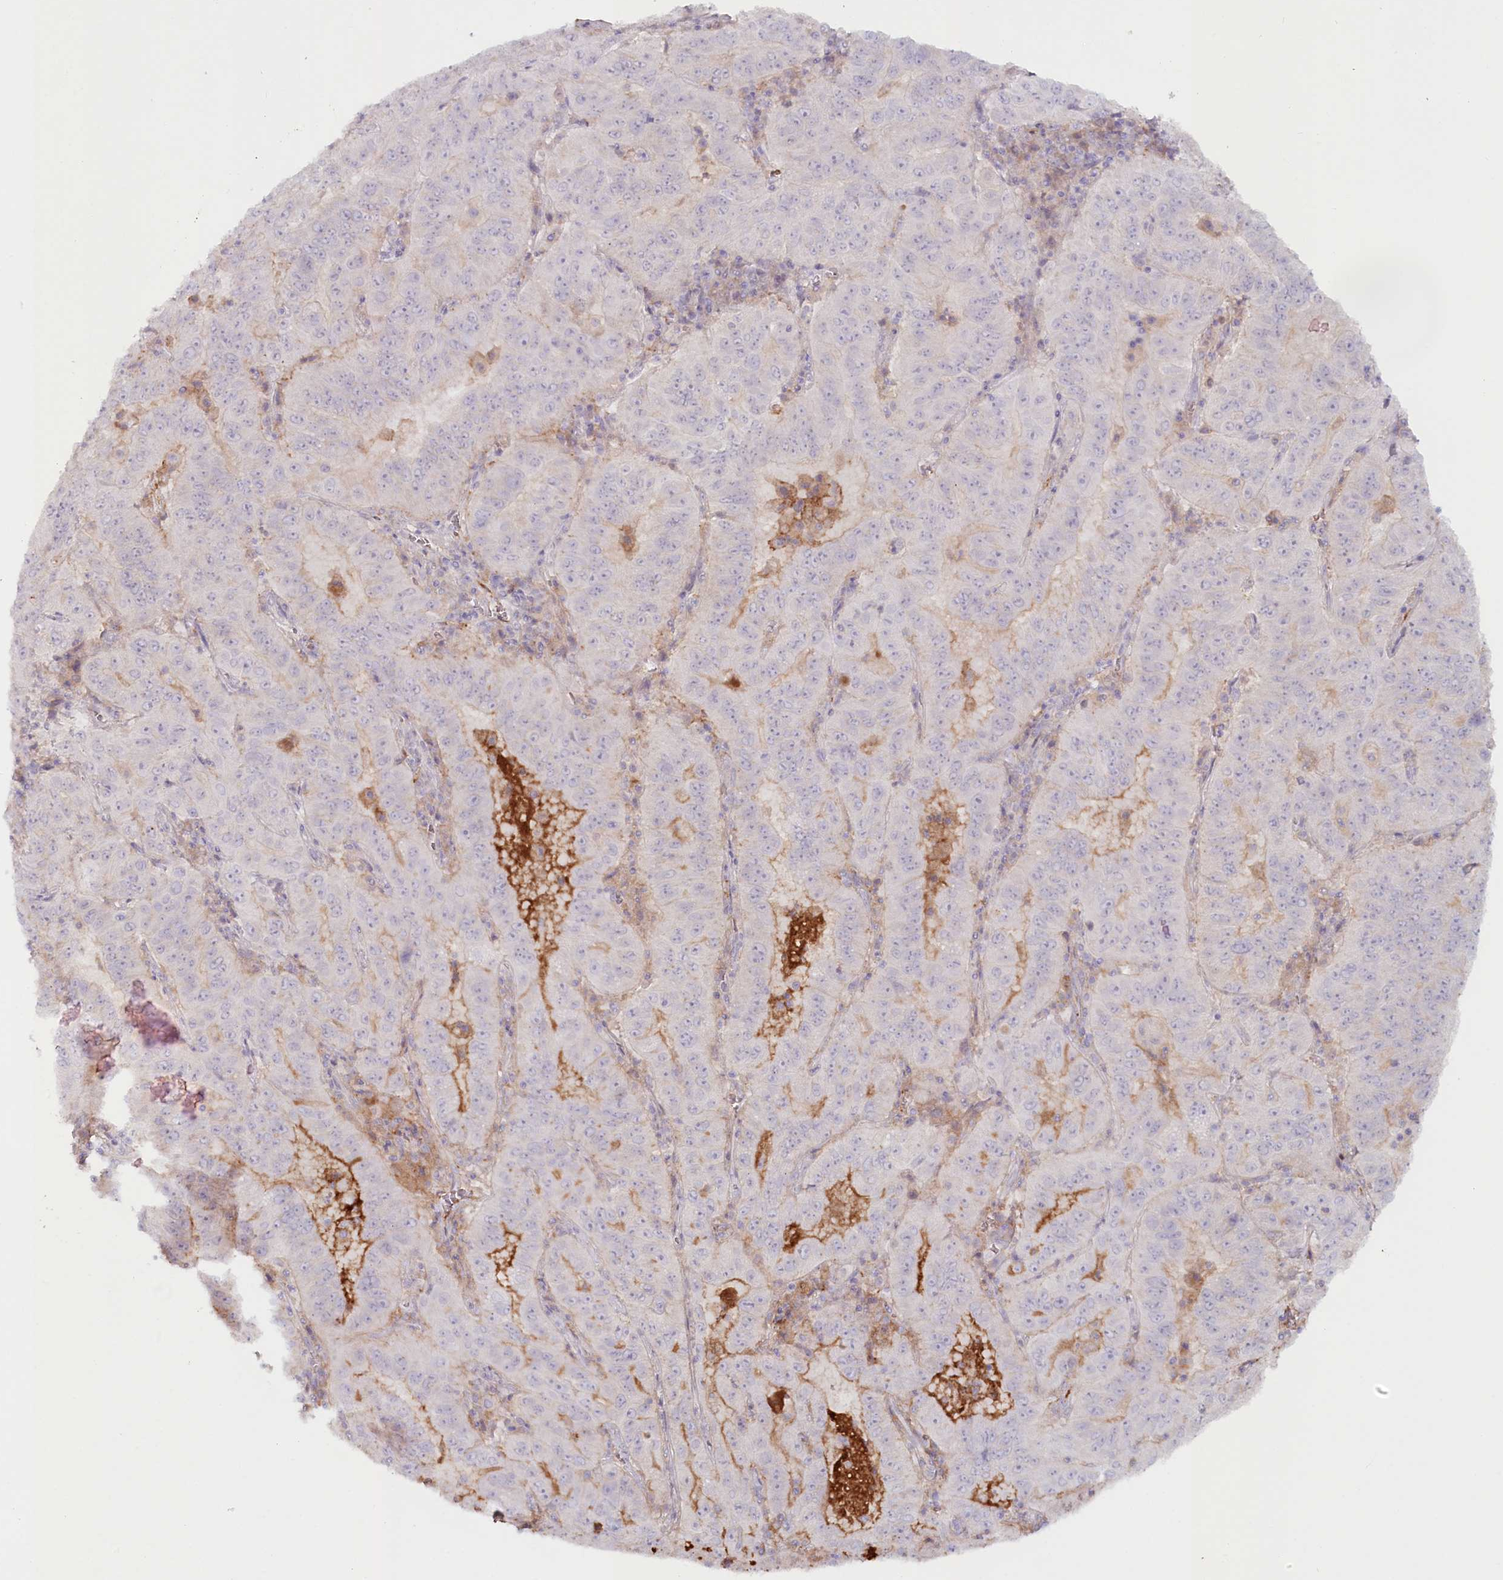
{"staining": {"intensity": "moderate", "quantity": "<25%", "location": "cytoplasmic/membranous"}, "tissue": "pancreatic cancer", "cell_type": "Tumor cells", "image_type": "cancer", "snomed": [{"axis": "morphology", "description": "Adenocarcinoma, NOS"}, {"axis": "topography", "description": "Pancreas"}], "caption": "The photomicrograph demonstrates immunohistochemical staining of pancreatic adenocarcinoma. There is moderate cytoplasmic/membranous expression is identified in about <25% of tumor cells. Nuclei are stained in blue.", "gene": "PSAPL1", "patient": {"sex": "male", "age": 63}}